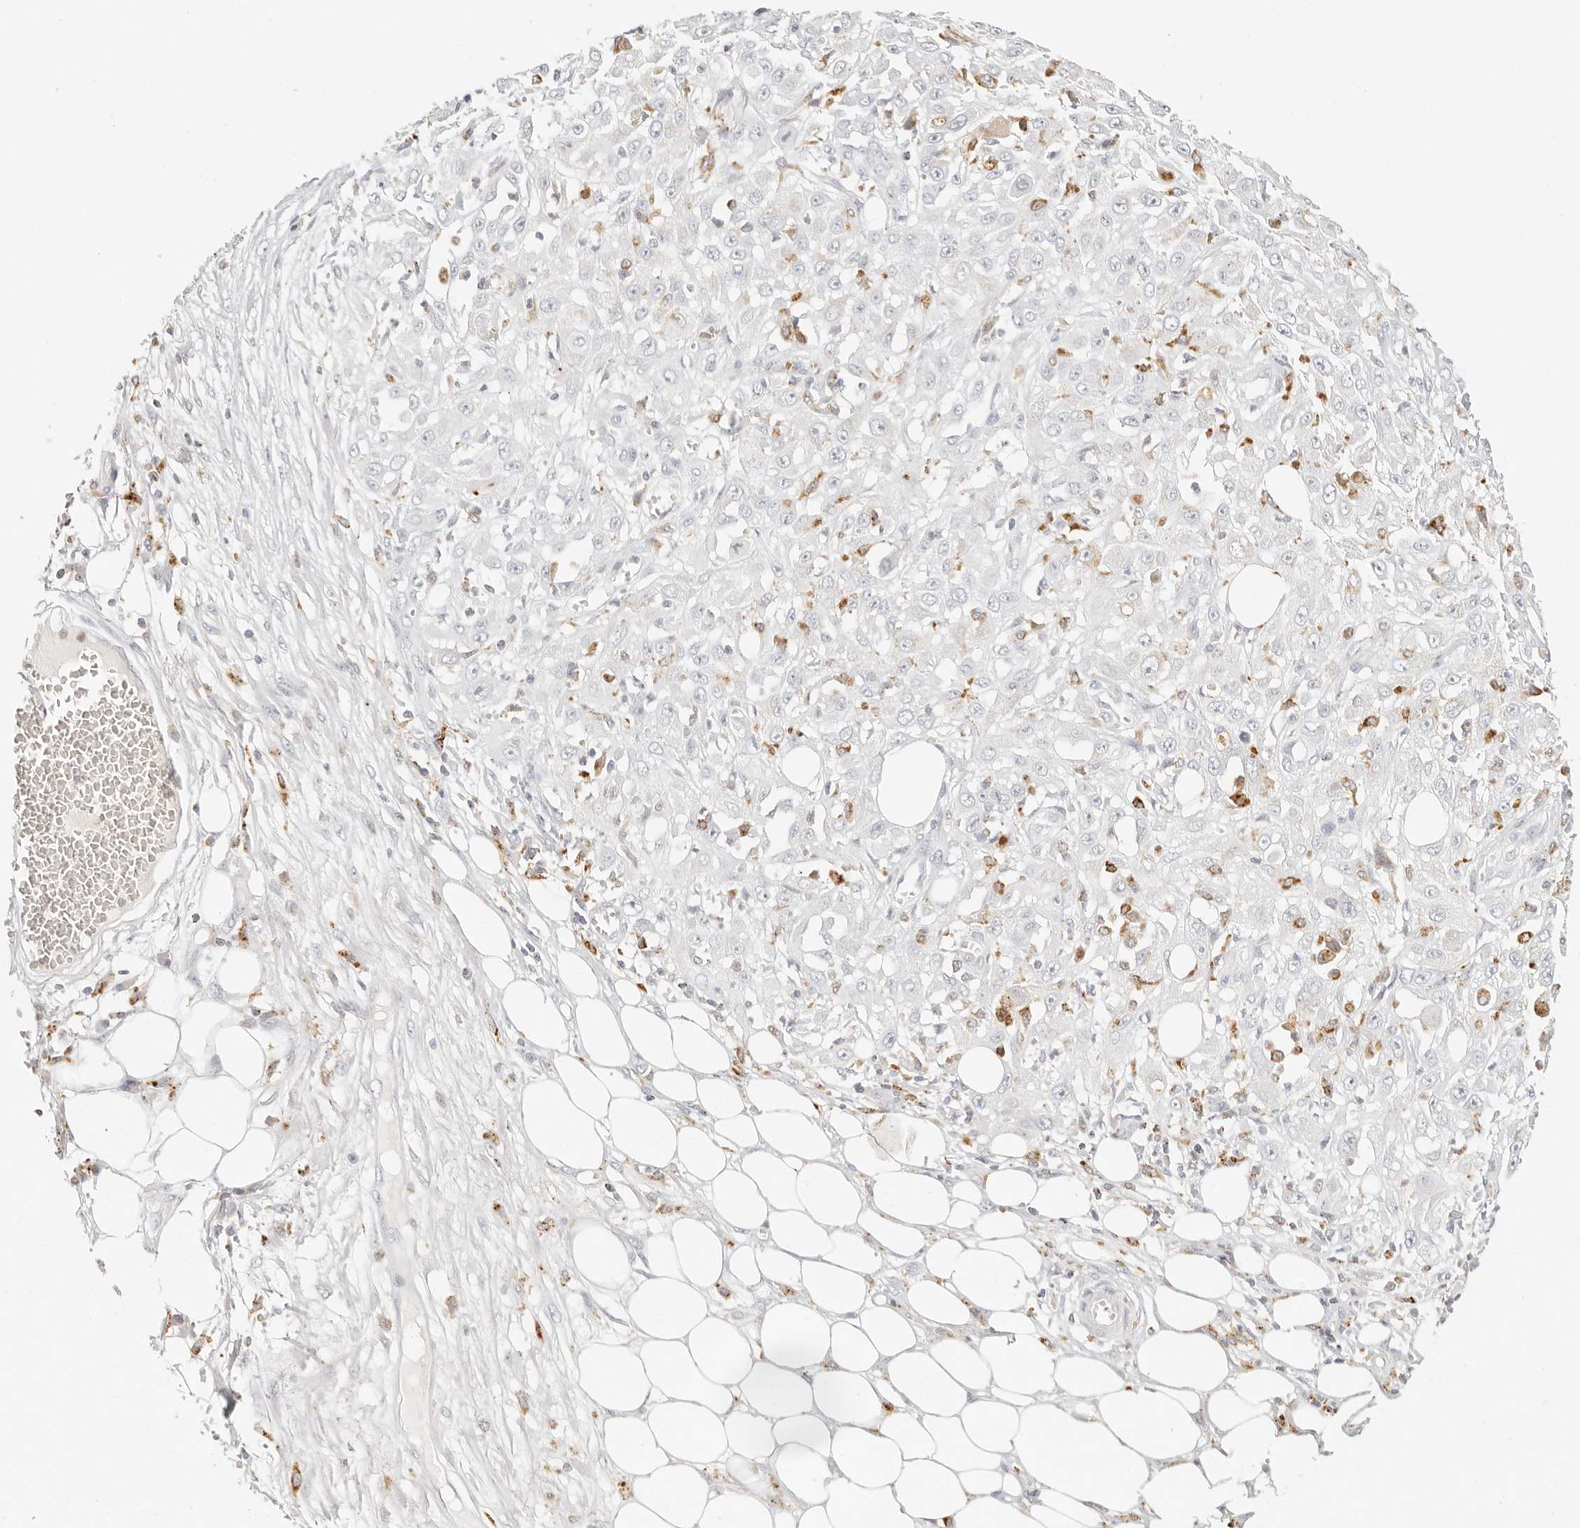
{"staining": {"intensity": "negative", "quantity": "none", "location": "none"}, "tissue": "skin cancer", "cell_type": "Tumor cells", "image_type": "cancer", "snomed": [{"axis": "morphology", "description": "Squamous cell carcinoma, NOS"}, {"axis": "morphology", "description": "Squamous cell carcinoma, metastatic, NOS"}, {"axis": "topography", "description": "Skin"}, {"axis": "topography", "description": "Lymph node"}], "caption": "The immunohistochemistry (IHC) photomicrograph has no significant staining in tumor cells of metastatic squamous cell carcinoma (skin) tissue. The staining is performed using DAB brown chromogen with nuclei counter-stained in using hematoxylin.", "gene": "RNASET2", "patient": {"sex": "male", "age": 75}}